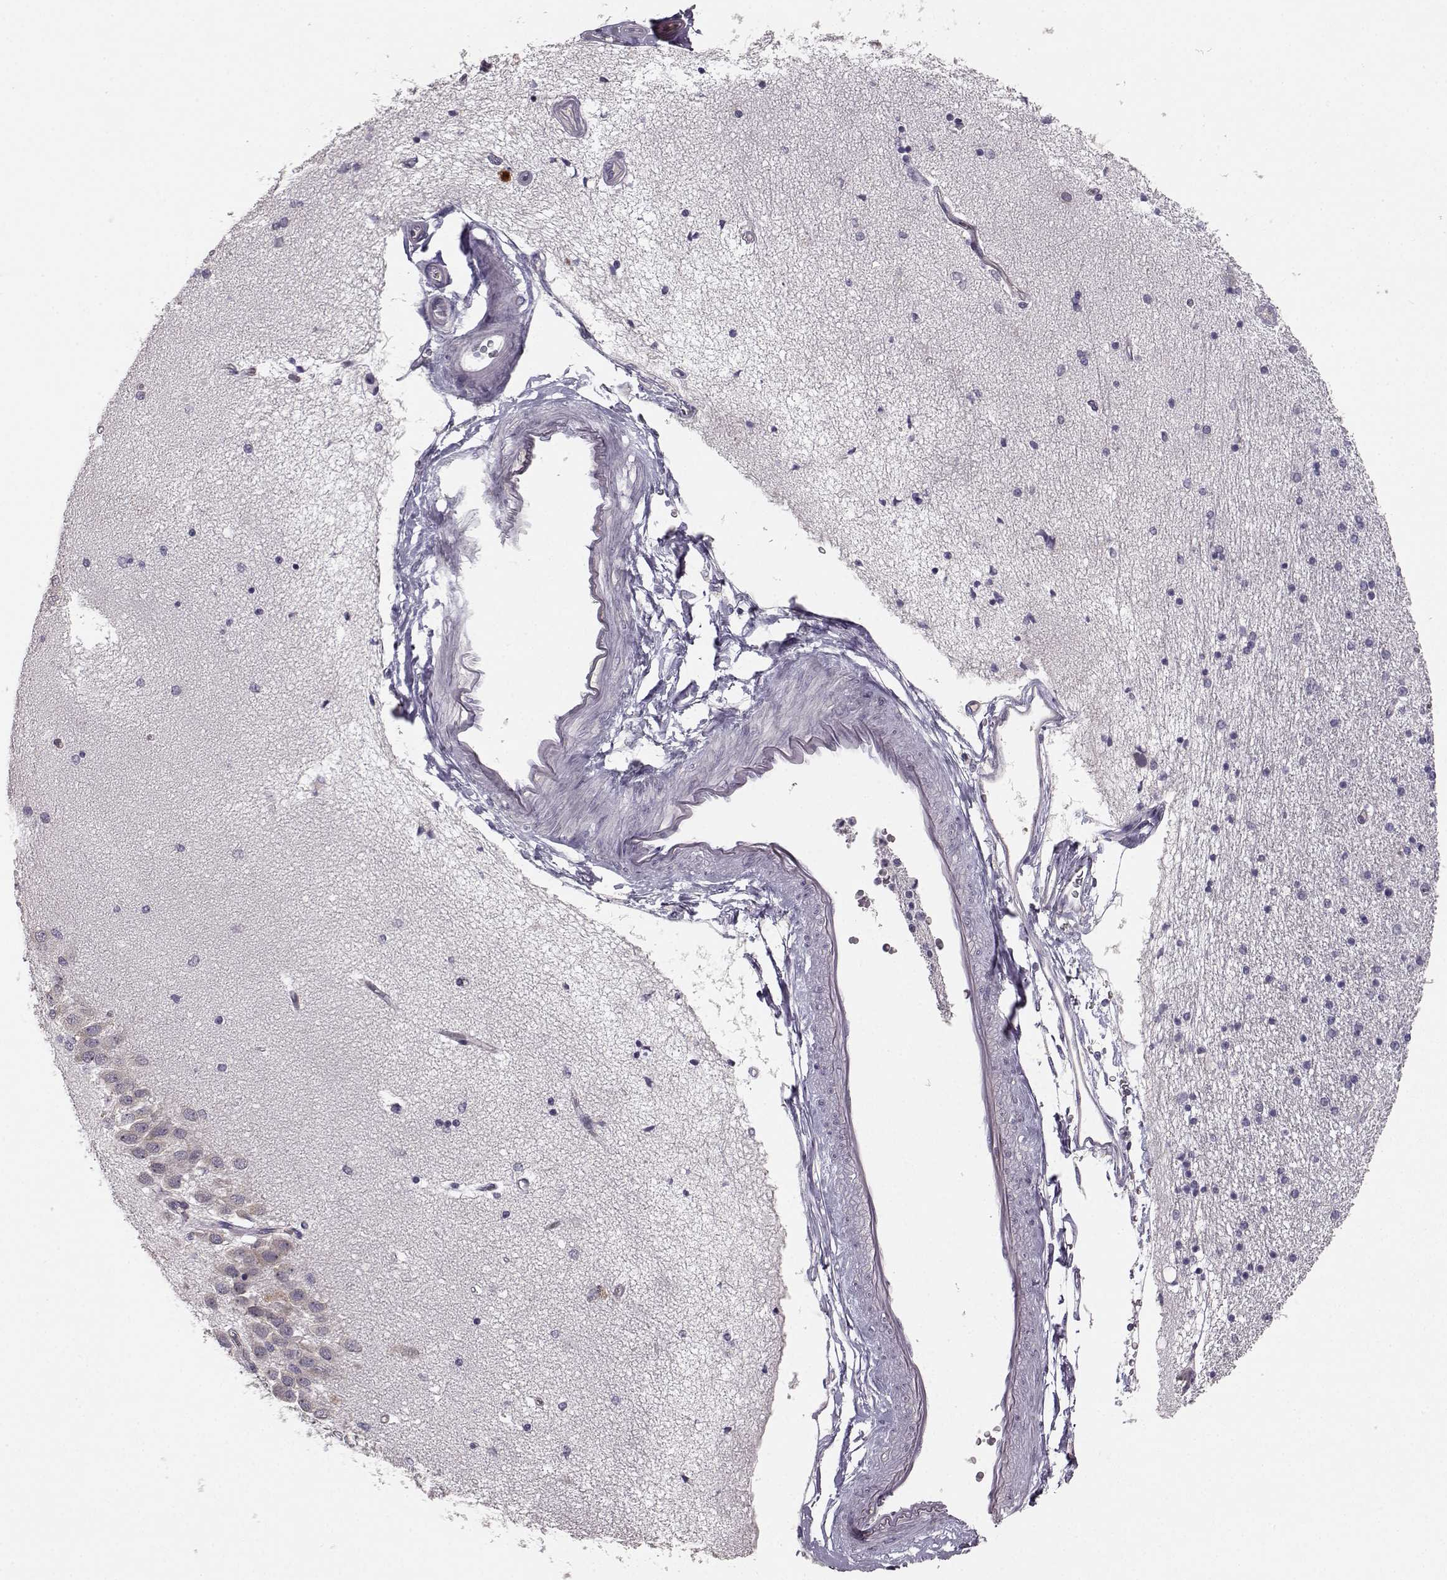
{"staining": {"intensity": "negative", "quantity": "none", "location": "none"}, "tissue": "hippocampus", "cell_type": "Glial cells", "image_type": "normal", "snomed": [{"axis": "morphology", "description": "Normal tissue, NOS"}, {"axis": "topography", "description": "Hippocampus"}], "caption": "High power microscopy histopathology image of an immunohistochemistry (IHC) histopathology image of normal hippocampus, revealing no significant expression in glial cells. (DAB (3,3'-diaminobenzidine) IHC with hematoxylin counter stain).", "gene": "BFSP2", "patient": {"sex": "female", "age": 54}}